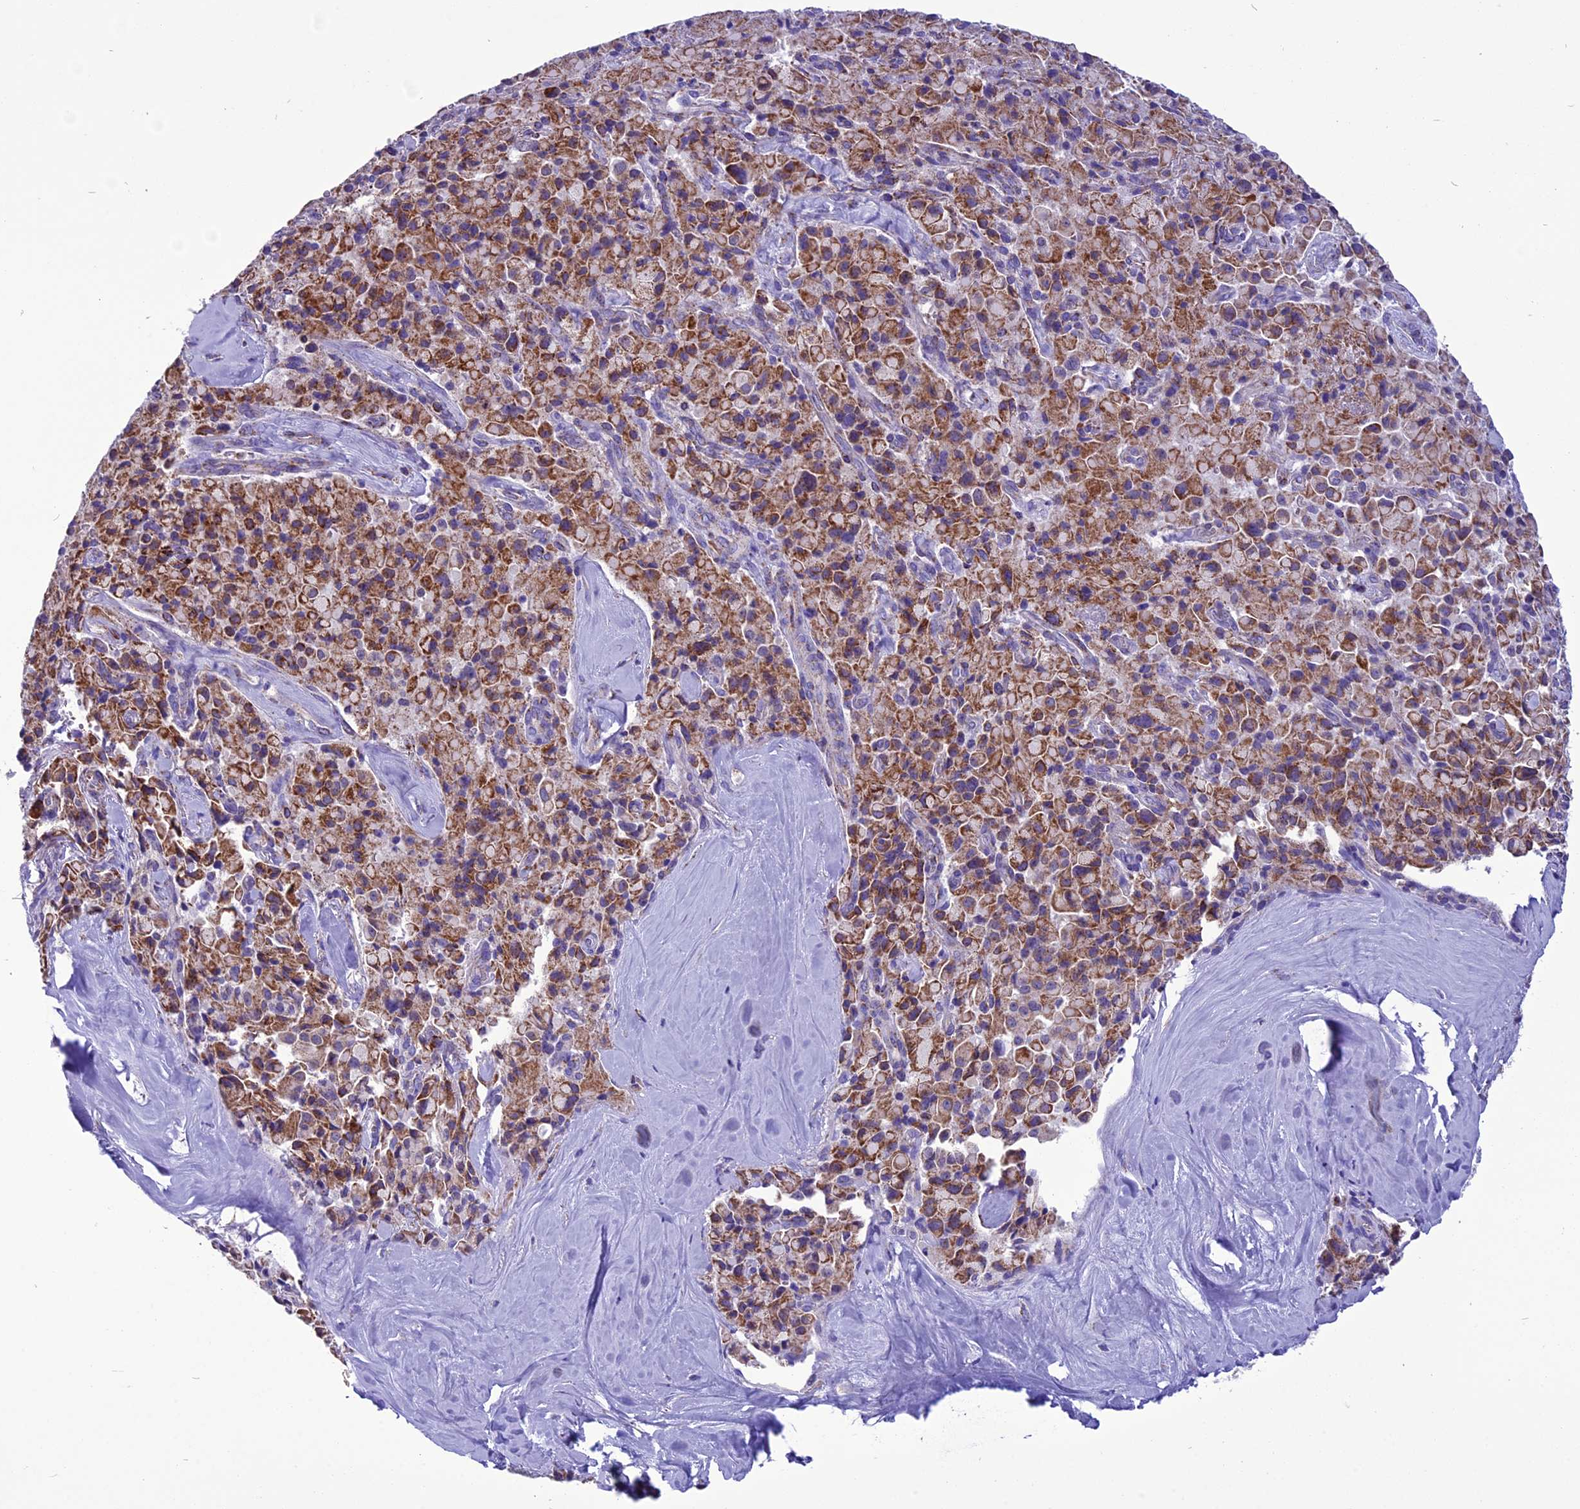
{"staining": {"intensity": "moderate", "quantity": ">75%", "location": "cytoplasmic/membranous"}, "tissue": "pancreatic cancer", "cell_type": "Tumor cells", "image_type": "cancer", "snomed": [{"axis": "morphology", "description": "Adenocarcinoma, NOS"}, {"axis": "topography", "description": "Pancreas"}], "caption": "Immunohistochemical staining of adenocarcinoma (pancreatic) exhibits medium levels of moderate cytoplasmic/membranous positivity in about >75% of tumor cells.", "gene": "ICA1L", "patient": {"sex": "male", "age": 65}}